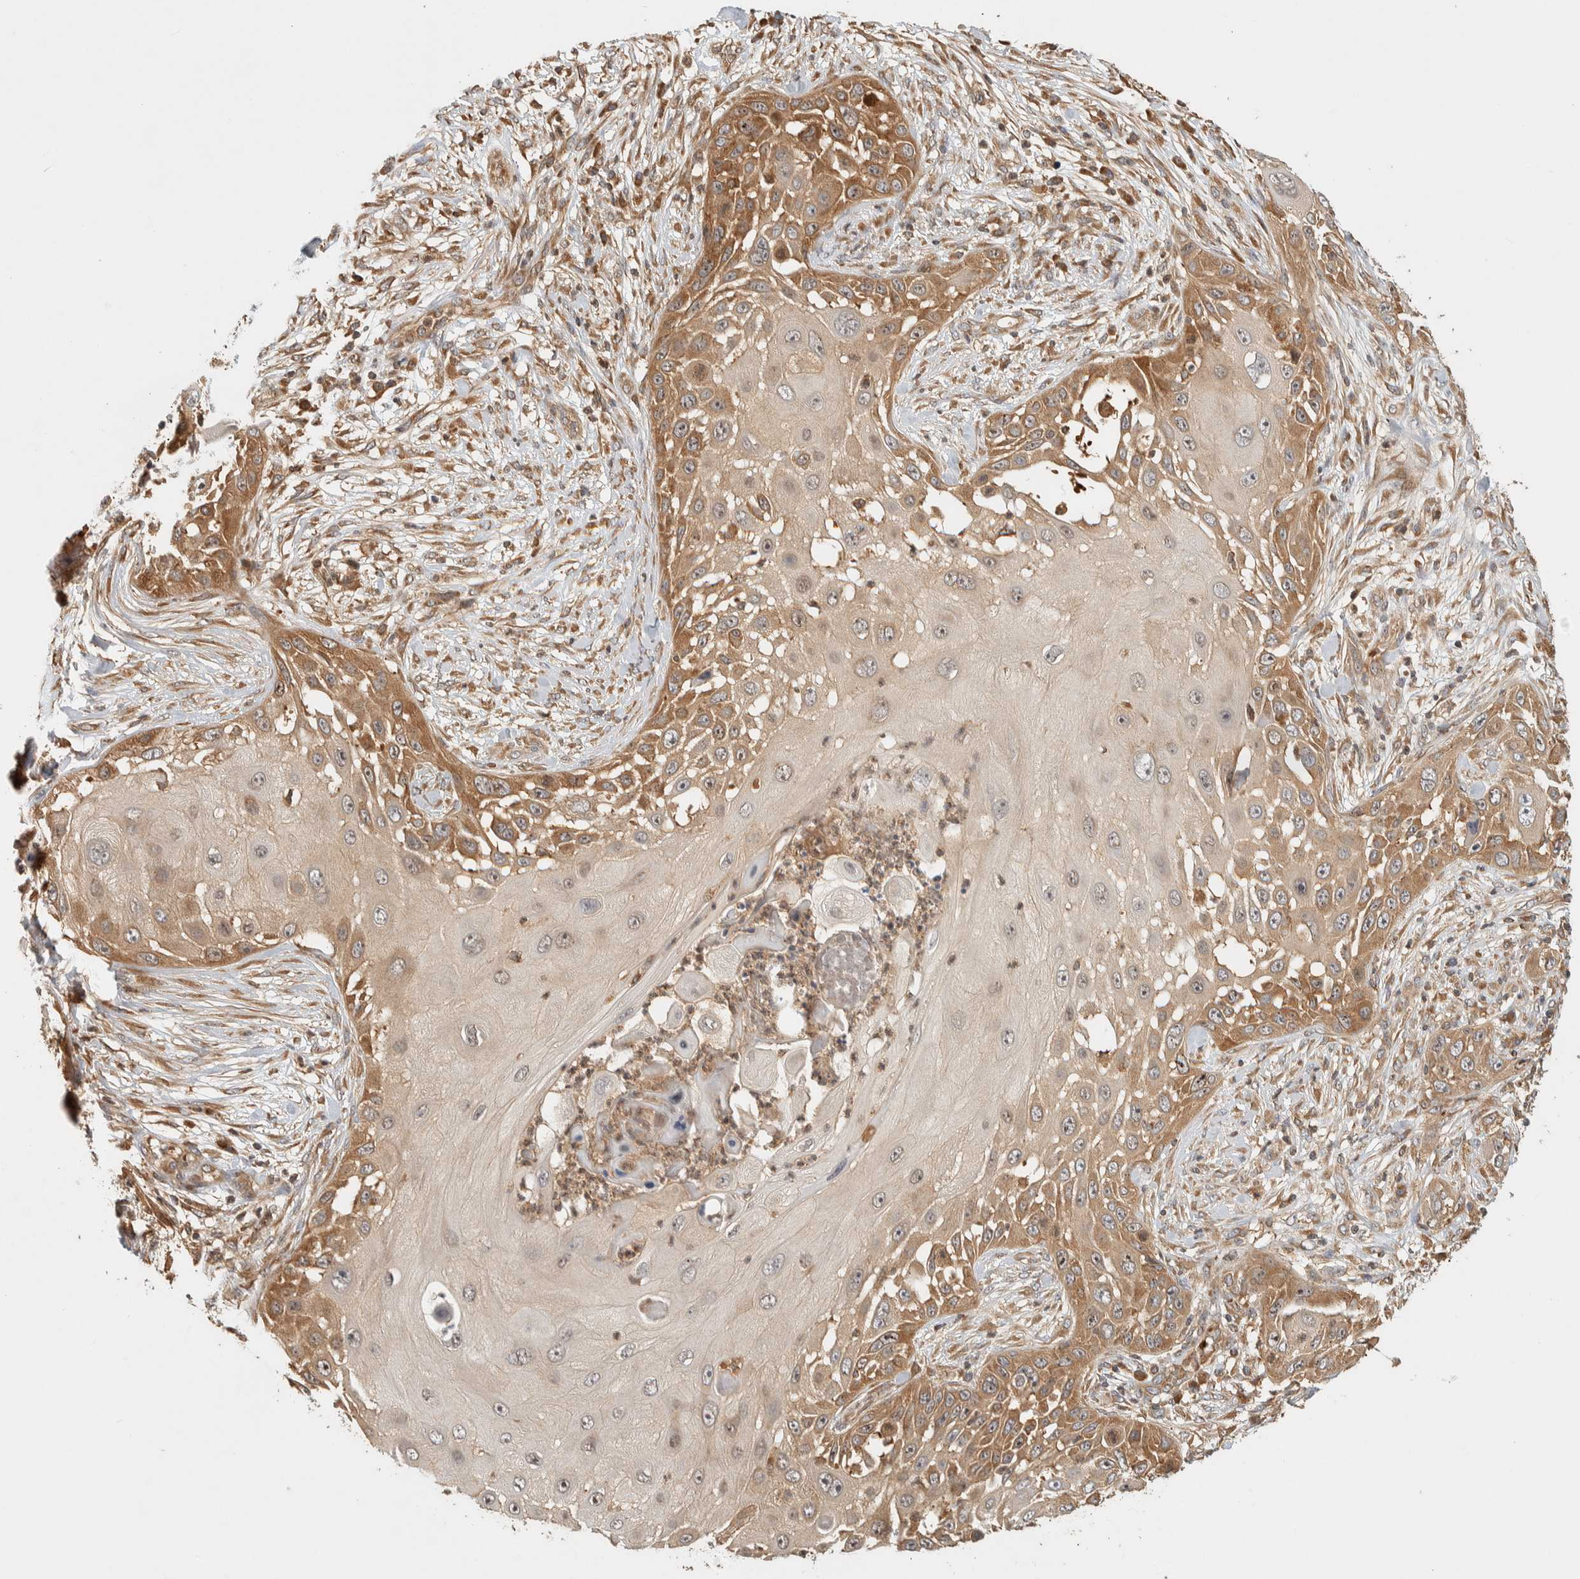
{"staining": {"intensity": "moderate", "quantity": ">75%", "location": "cytoplasmic/membranous"}, "tissue": "skin cancer", "cell_type": "Tumor cells", "image_type": "cancer", "snomed": [{"axis": "morphology", "description": "Squamous cell carcinoma, NOS"}, {"axis": "topography", "description": "Skin"}], "caption": "Protein staining by IHC demonstrates moderate cytoplasmic/membranous expression in about >75% of tumor cells in skin cancer (squamous cell carcinoma). Nuclei are stained in blue.", "gene": "TTI2", "patient": {"sex": "female", "age": 44}}